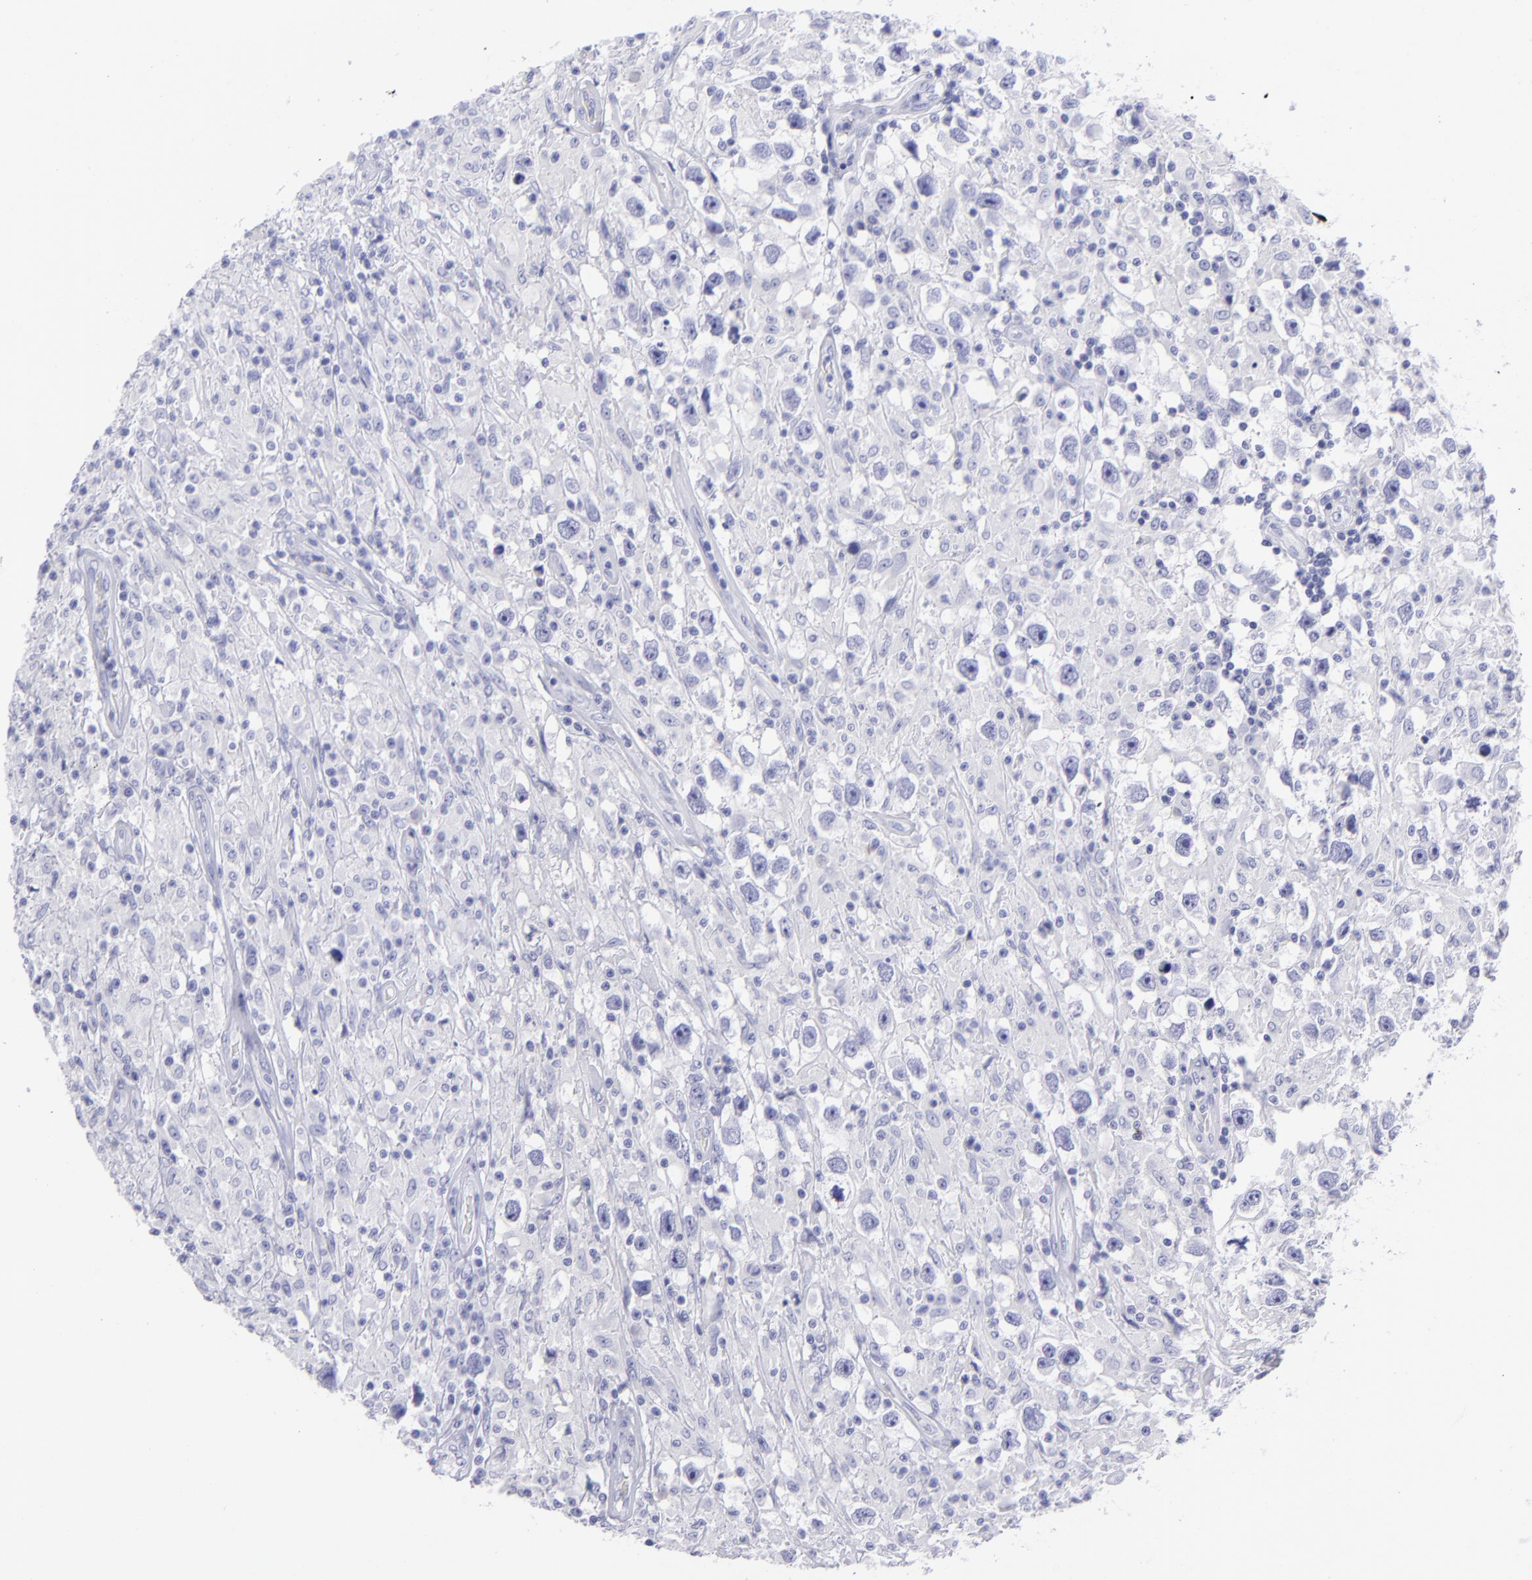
{"staining": {"intensity": "negative", "quantity": "none", "location": "none"}, "tissue": "testis cancer", "cell_type": "Tumor cells", "image_type": "cancer", "snomed": [{"axis": "morphology", "description": "Seminoma, NOS"}, {"axis": "topography", "description": "Testis"}], "caption": "Image shows no protein positivity in tumor cells of seminoma (testis) tissue. (DAB immunohistochemistry (IHC) with hematoxylin counter stain).", "gene": "SLC1A2", "patient": {"sex": "male", "age": 34}}